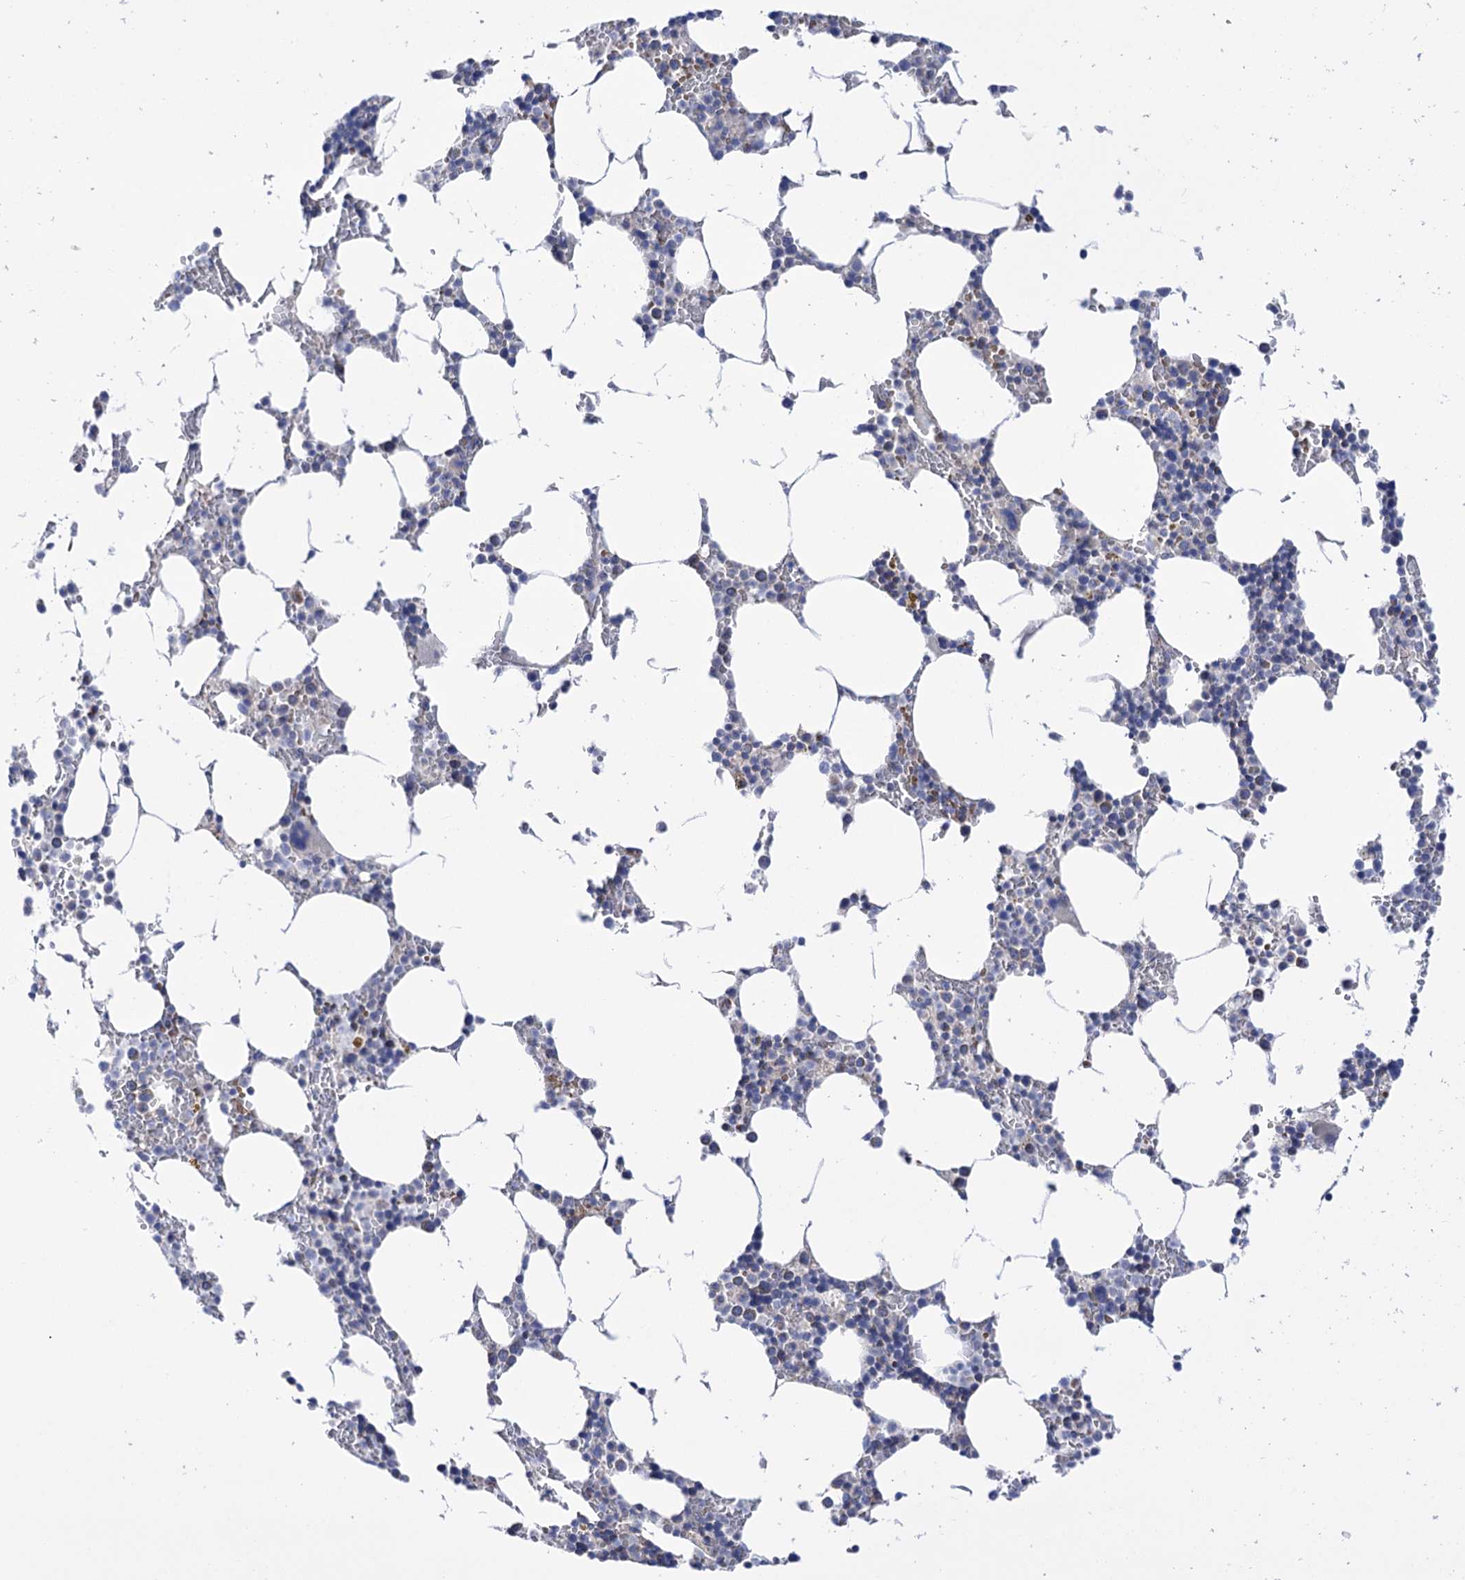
{"staining": {"intensity": "negative", "quantity": "none", "location": "none"}, "tissue": "bone marrow", "cell_type": "Hematopoietic cells", "image_type": "normal", "snomed": [{"axis": "morphology", "description": "Normal tissue, NOS"}, {"axis": "topography", "description": "Bone marrow"}], "caption": "This micrograph is of benign bone marrow stained with immunohistochemistry to label a protein in brown with the nuclei are counter-stained blue. There is no staining in hematopoietic cells. Brightfield microscopy of immunohistochemistry (IHC) stained with DAB (brown) and hematoxylin (blue), captured at high magnification.", "gene": "YARS2", "patient": {"sex": "male", "age": 70}}